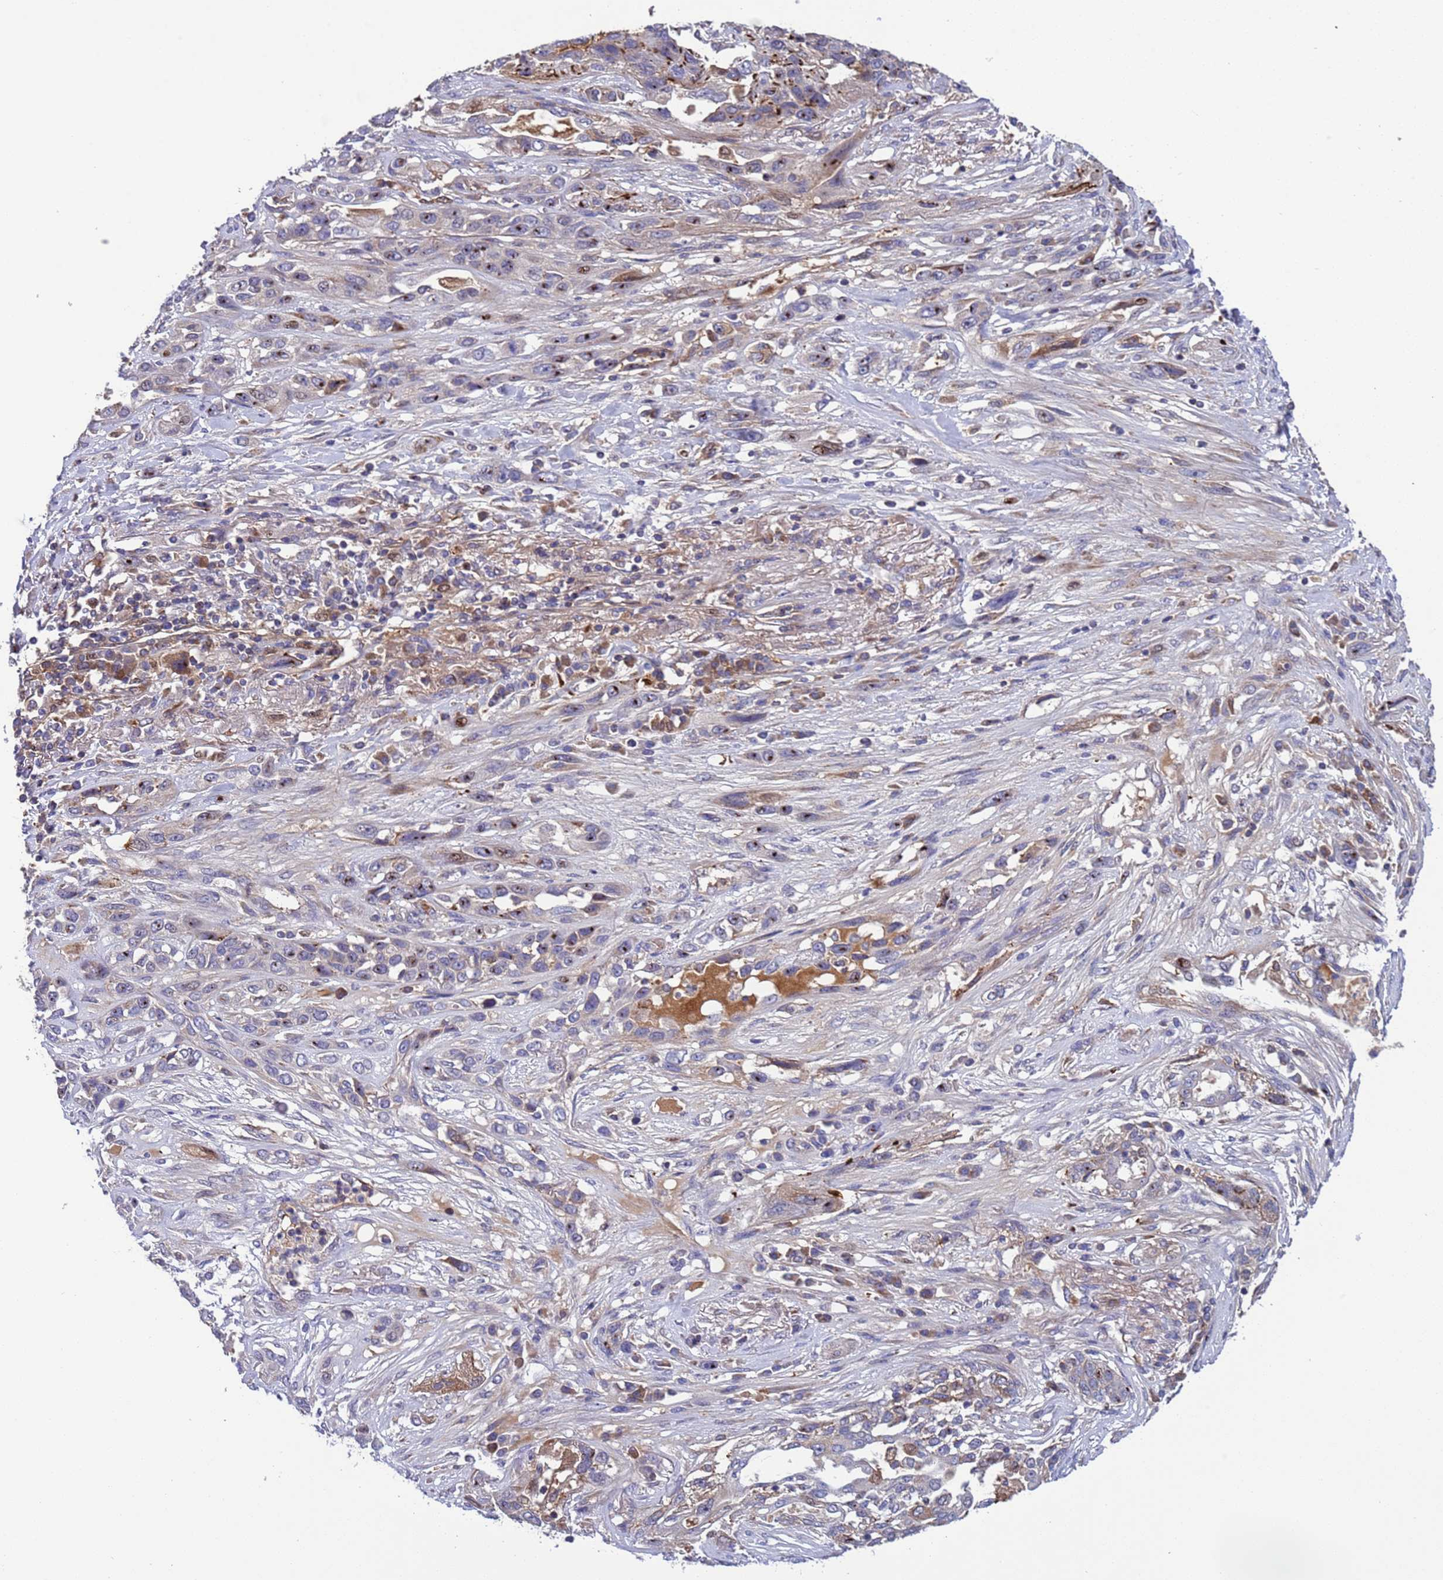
{"staining": {"intensity": "moderate", "quantity": "<25%", "location": "cytoplasmic/membranous,nuclear"}, "tissue": "lung cancer", "cell_type": "Tumor cells", "image_type": "cancer", "snomed": [{"axis": "morphology", "description": "Squamous cell carcinoma, NOS"}, {"axis": "topography", "description": "Lung"}], "caption": "A micrograph showing moderate cytoplasmic/membranous and nuclear staining in approximately <25% of tumor cells in lung cancer, as visualized by brown immunohistochemical staining.", "gene": "PARP16", "patient": {"sex": "female", "age": 70}}